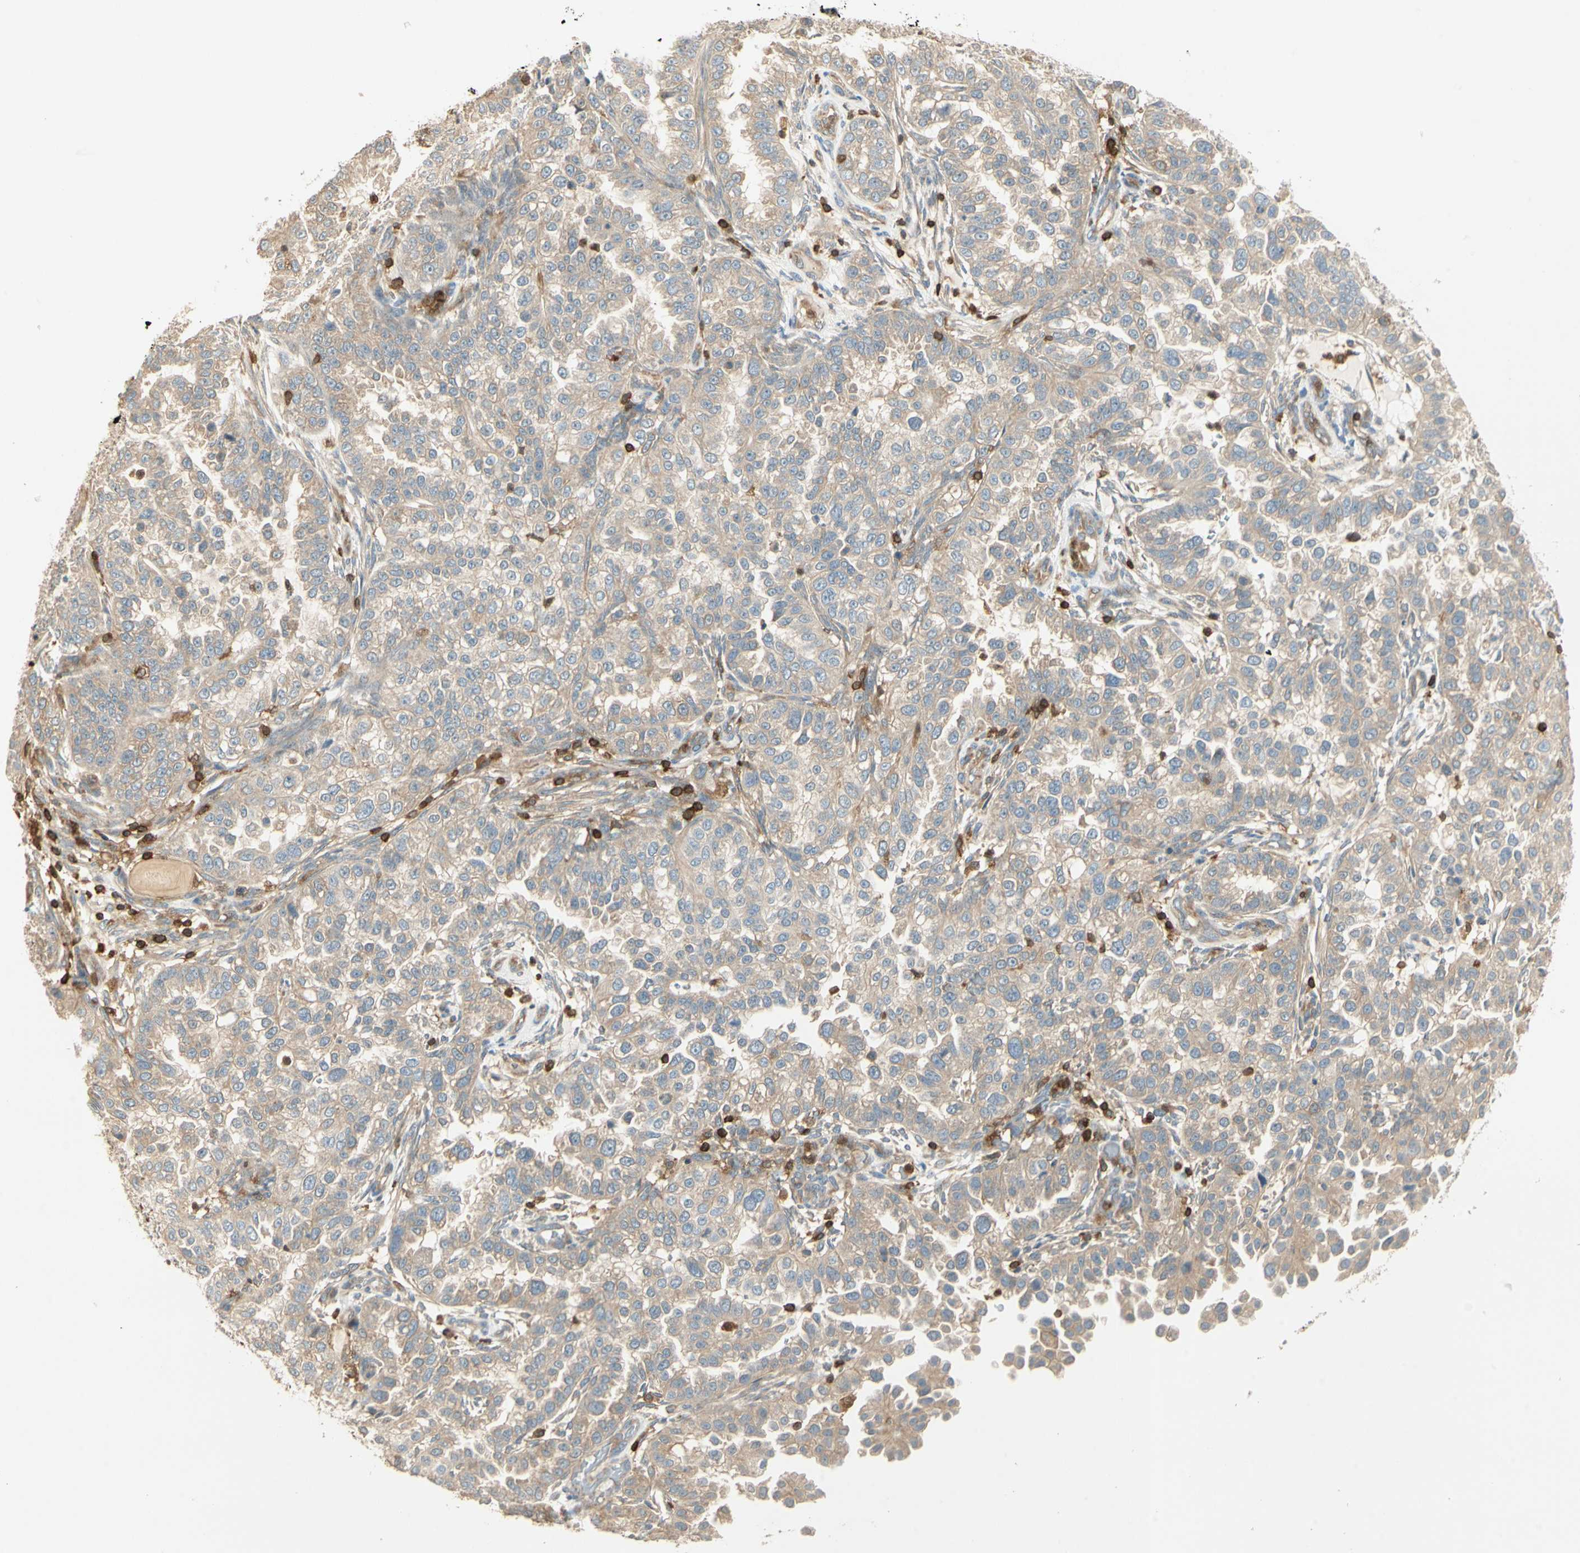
{"staining": {"intensity": "weak", "quantity": ">75%", "location": "cytoplasmic/membranous"}, "tissue": "endometrial cancer", "cell_type": "Tumor cells", "image_type": "cancer", "snomed": [{"axis": "morphology", "description": "Adenocarcinoma, NOS"}, {"axis": "topography", "description": "Endometrium"}], "caption": "Brown immunohistochemical staining in adenocarcinoma (endometrial) exhibits weak cytoplasmic/membranous staining in about >75% of tumor cells.", "gene": "CRLF3", "patient": {"sex": "female", "age": 85}}